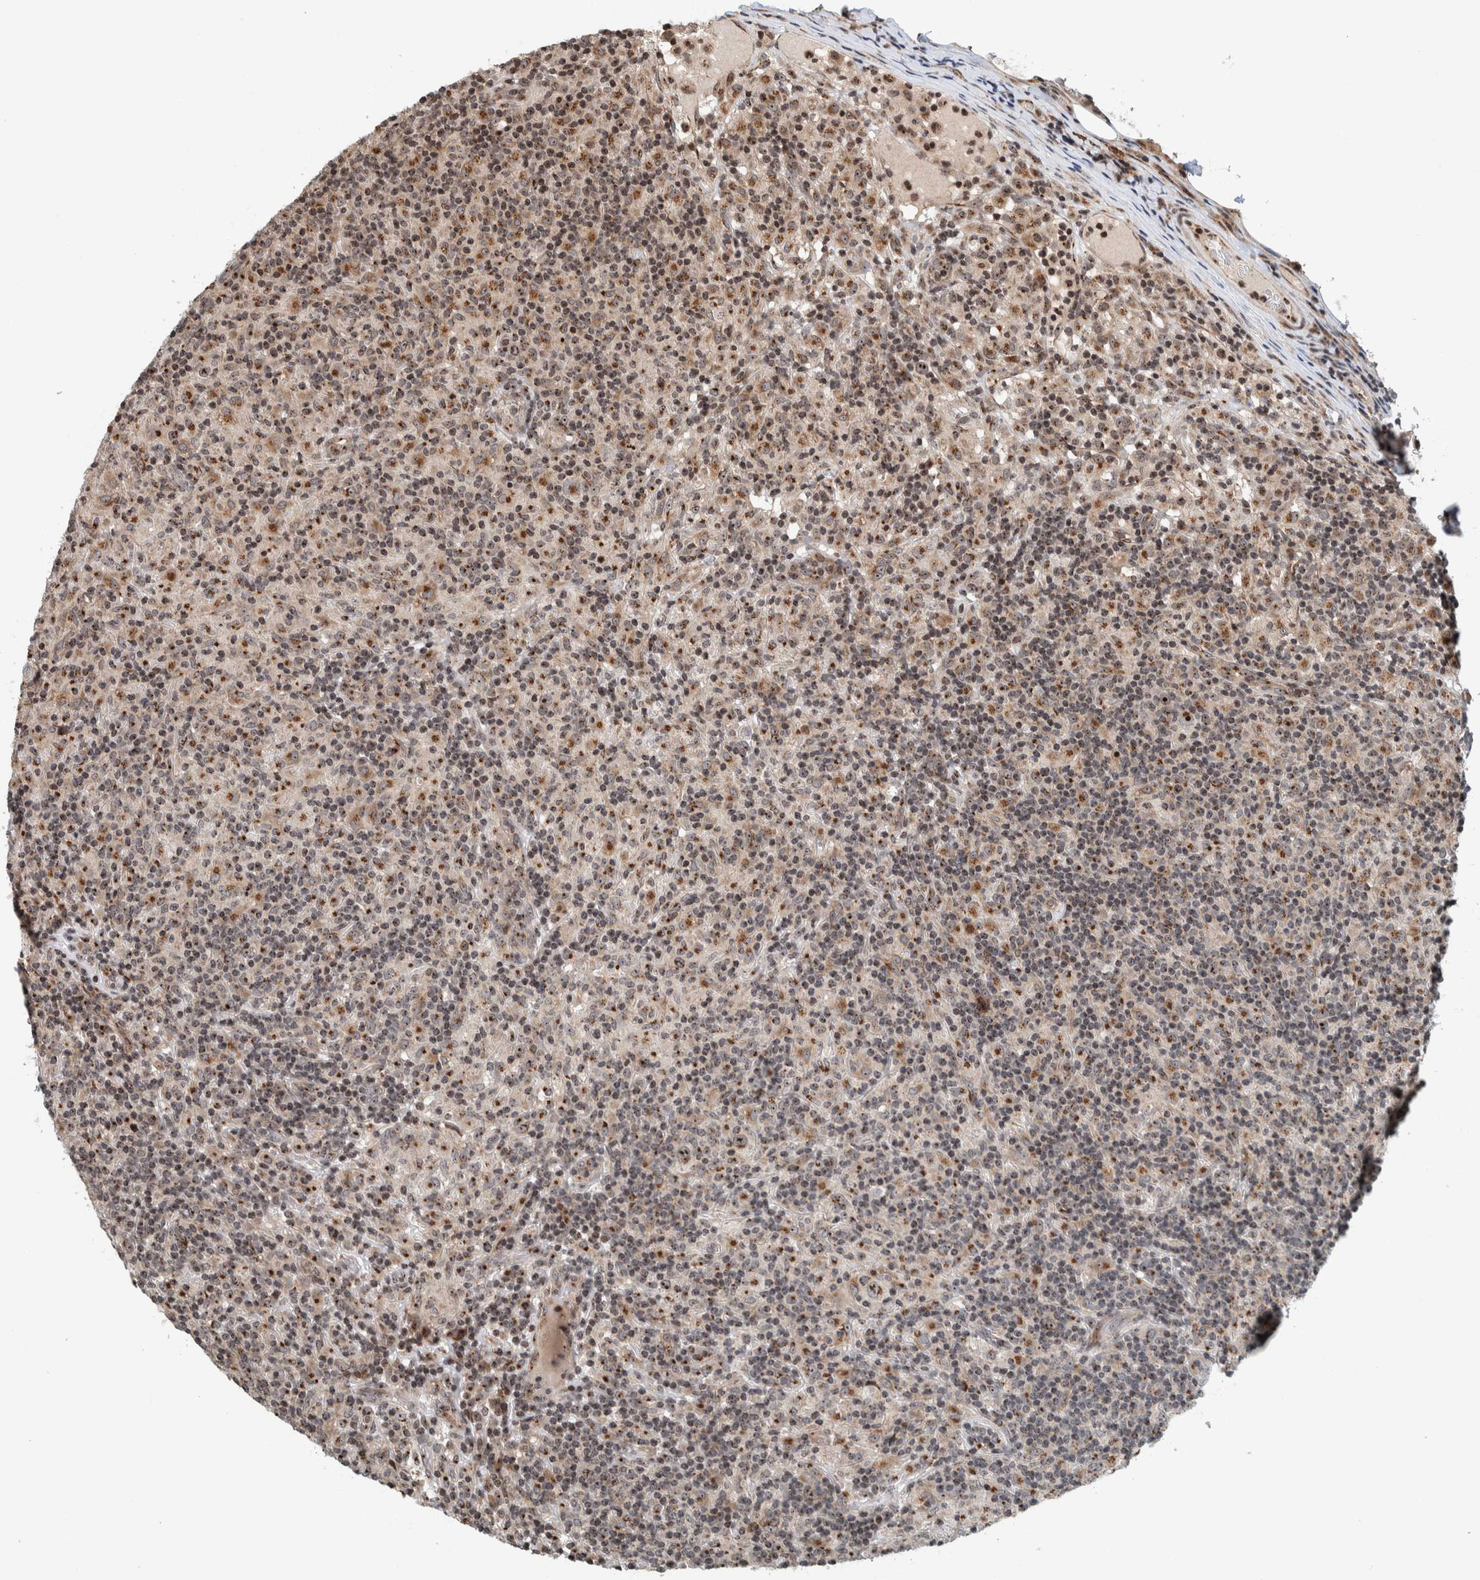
{"staining": {"intensity": "moderate", "quantity": "25%-75%", "location": "cytoplasmic/membranous,nuclear"}, "tissue": "lymphoma", "cell_type": "Tumor cells", "image_type": "cancer", "snomed": [{"axis": "morphology", "description": "Hodgkin's disease, NOS"}, {"axis": "topography", "description": "Lymph node"}], "caption": "Brown immunohistochemical staining in Hodgkin's disease reveals moderate cytoplasmic/membranous and nuclear staining in about 25%-75% of tumor cells.", "gene": "CCDC182", "patient": {"sex": "male", "age": 70}}